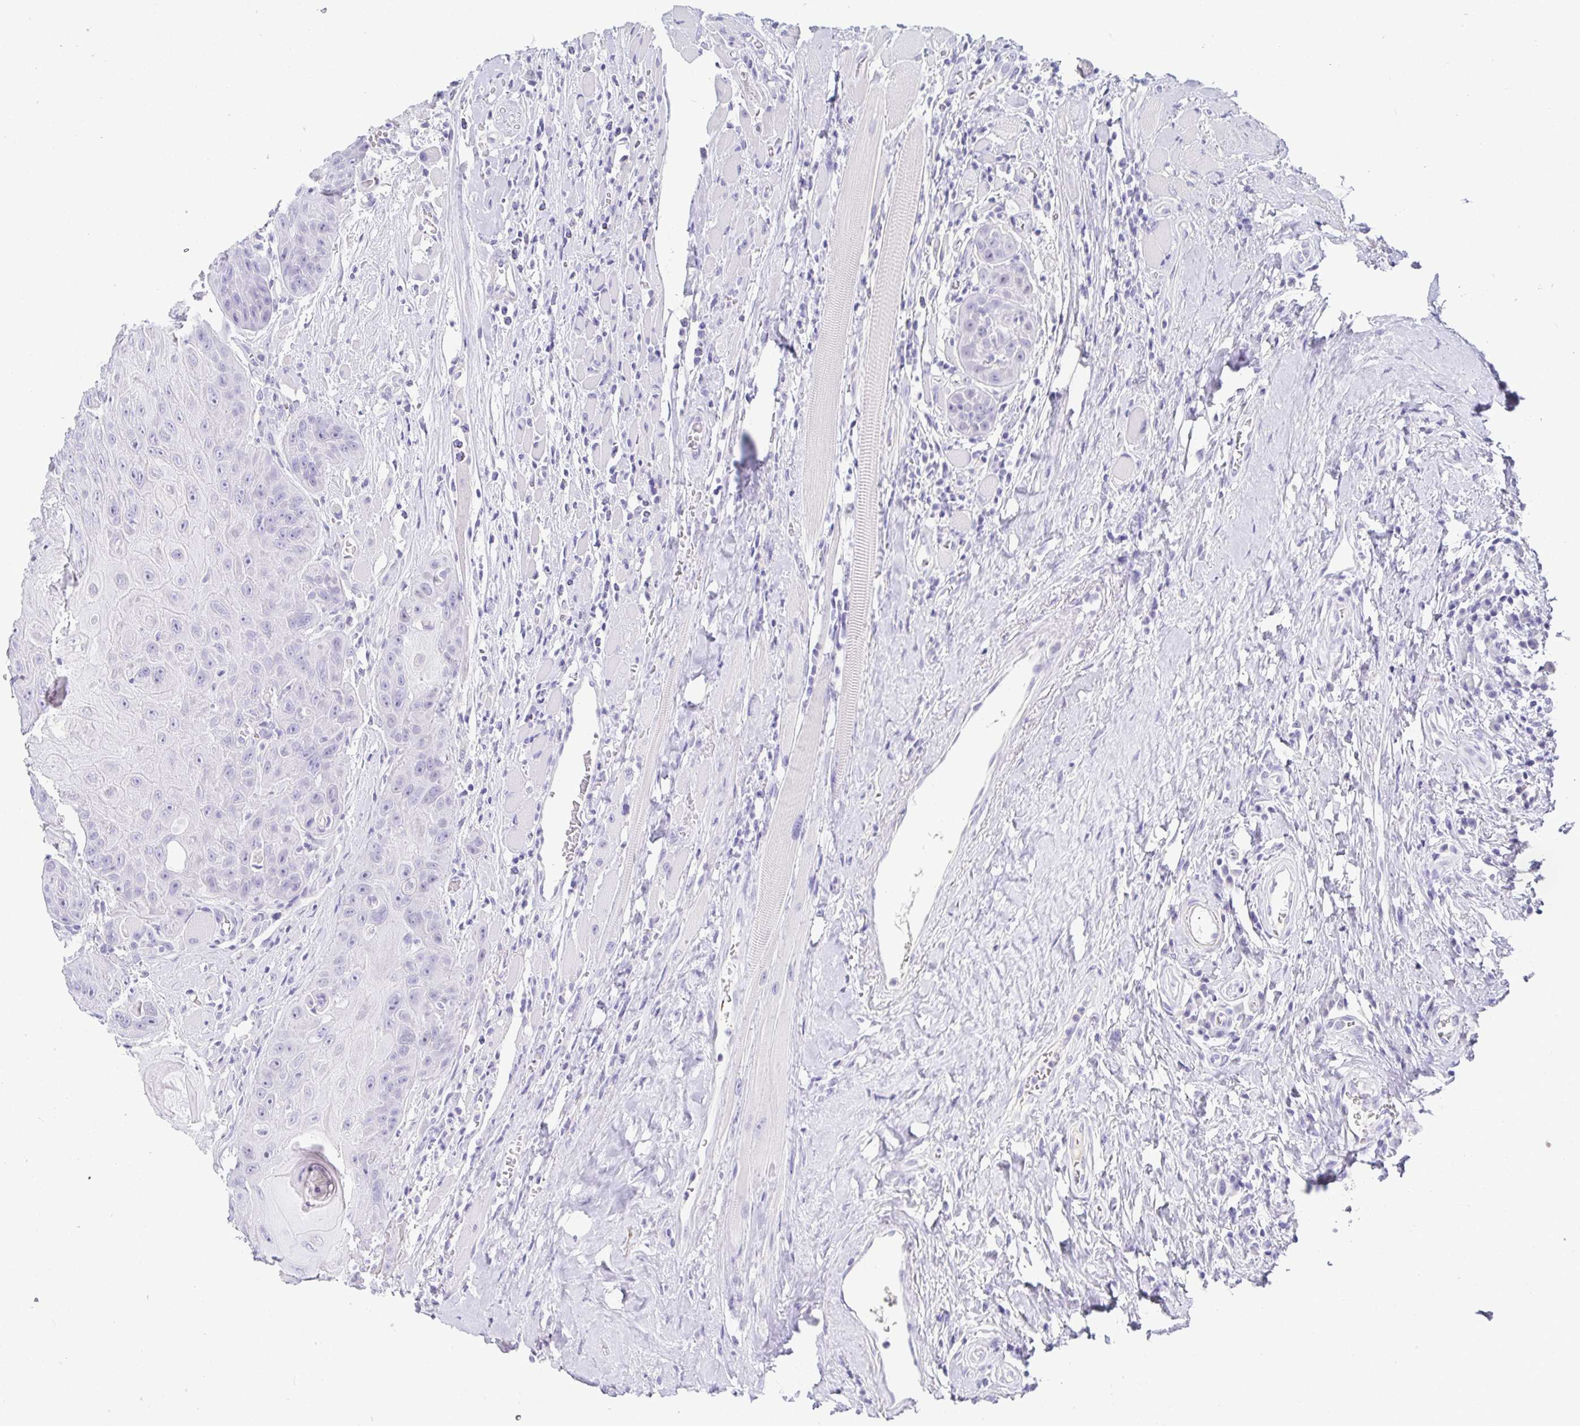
{"staining": {"intensity": "negative", "quantity": "none", "location": "none"}, "tissue": "head and neck cancer", "cell_type": "Tumor cells", "image_type": "cancer", "snomed": [{"axis": "morphology", "description": "Squamous cell carcinoma, NOS"}, {"axis": "topography", "description": "Head-Neck"}], "caption": "Head and neck squamous cell carcinoma was stained to show a protein in brown. There is no significant positivity in tumor cells.", "gene": "TMEM241", "patient": {"sex": "female", "age": 59}}